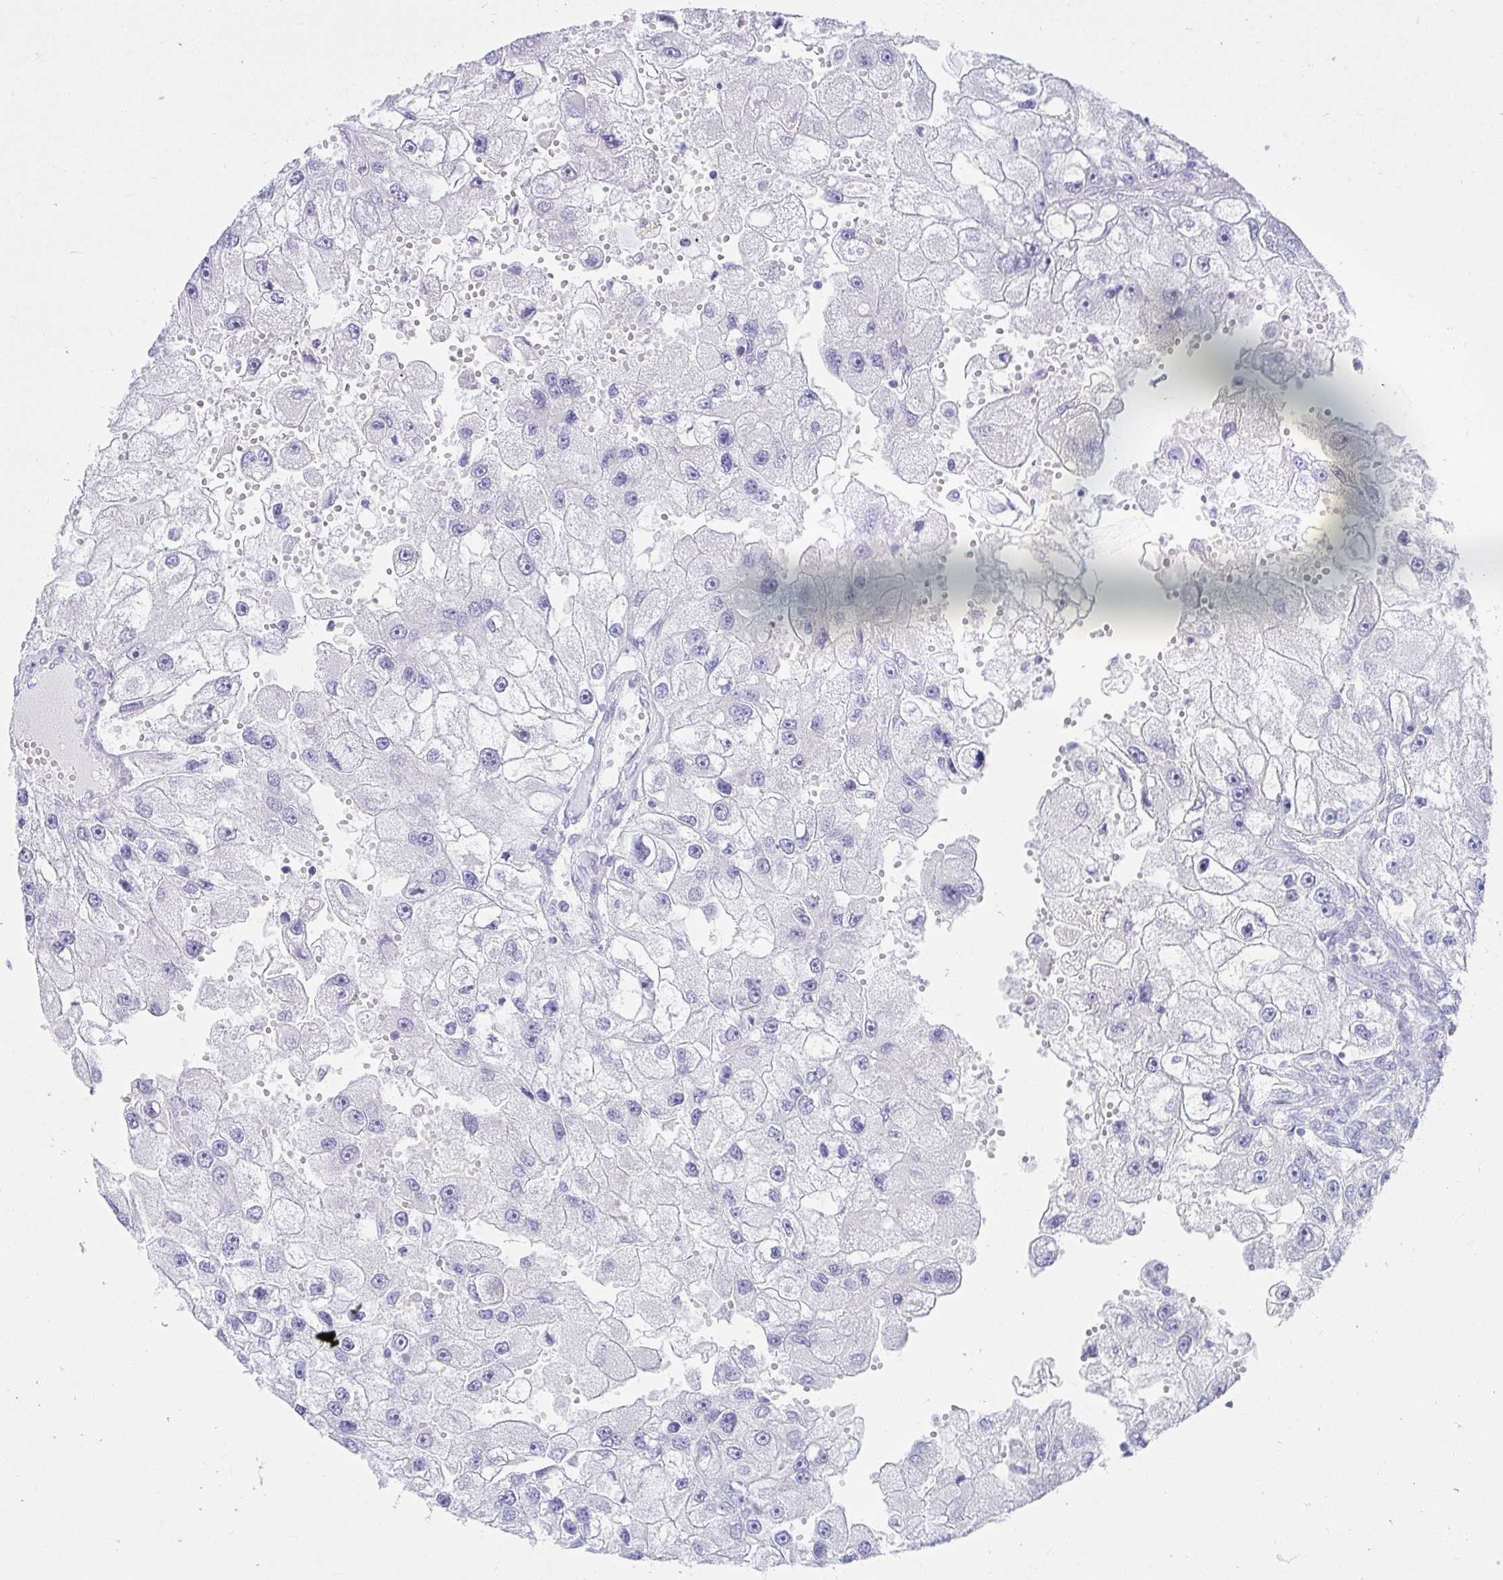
{"staining": {"intensity": "negative", "quantity": "none", "location": "none"}, "tissue": "renal cancer", "cell_type": "Tumor cells", "image_type": "cancer", "snomed": [{"axis": "morphology", "description": "Adenocarcinoma, NOS"}, {"axis": "topography", "description": "Kidney"}], "caption": "Protein analysis of renal cancer reveals no significant positivity in tumor cells. (Brightfield microscopy of DAB (3,3'-diaminobenzidine) immunohistochemistry (IHC) at high magnification).", "gene": "VGLL1", "patient": {"sex": "male", "age": 63}}